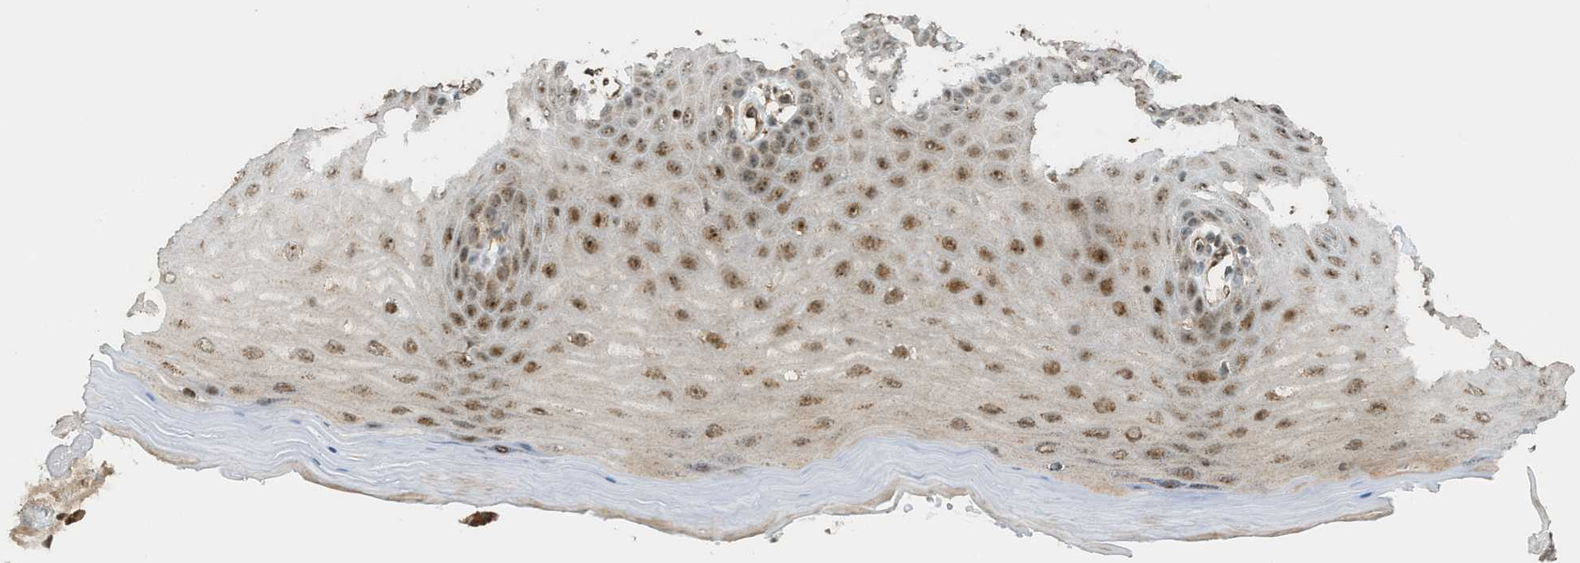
{"staining": {"intensity": "strong", "quantity": ">75%", "location": "cytoplasmic/membranous"}, "tissue": "cervix", "cell_type": "Glandular cells", "image_type": "normal", "snomed": [{"axis": "morphology", "description": "Normal tissue, NOS"}, {"axis": "topography", "description": "Cervix"}], "caption": "IHC of benign cervix displays high levels of strong cytoplasmic/membranous expression in approximately >75% of glandular cells. The staining is performed using DAB brown chromogen to label protein expression. The nuclei are counter-stained blue using hematoxylin.", "gene": "CCDC186", "patient": {"sex": "female", "age": 55}}